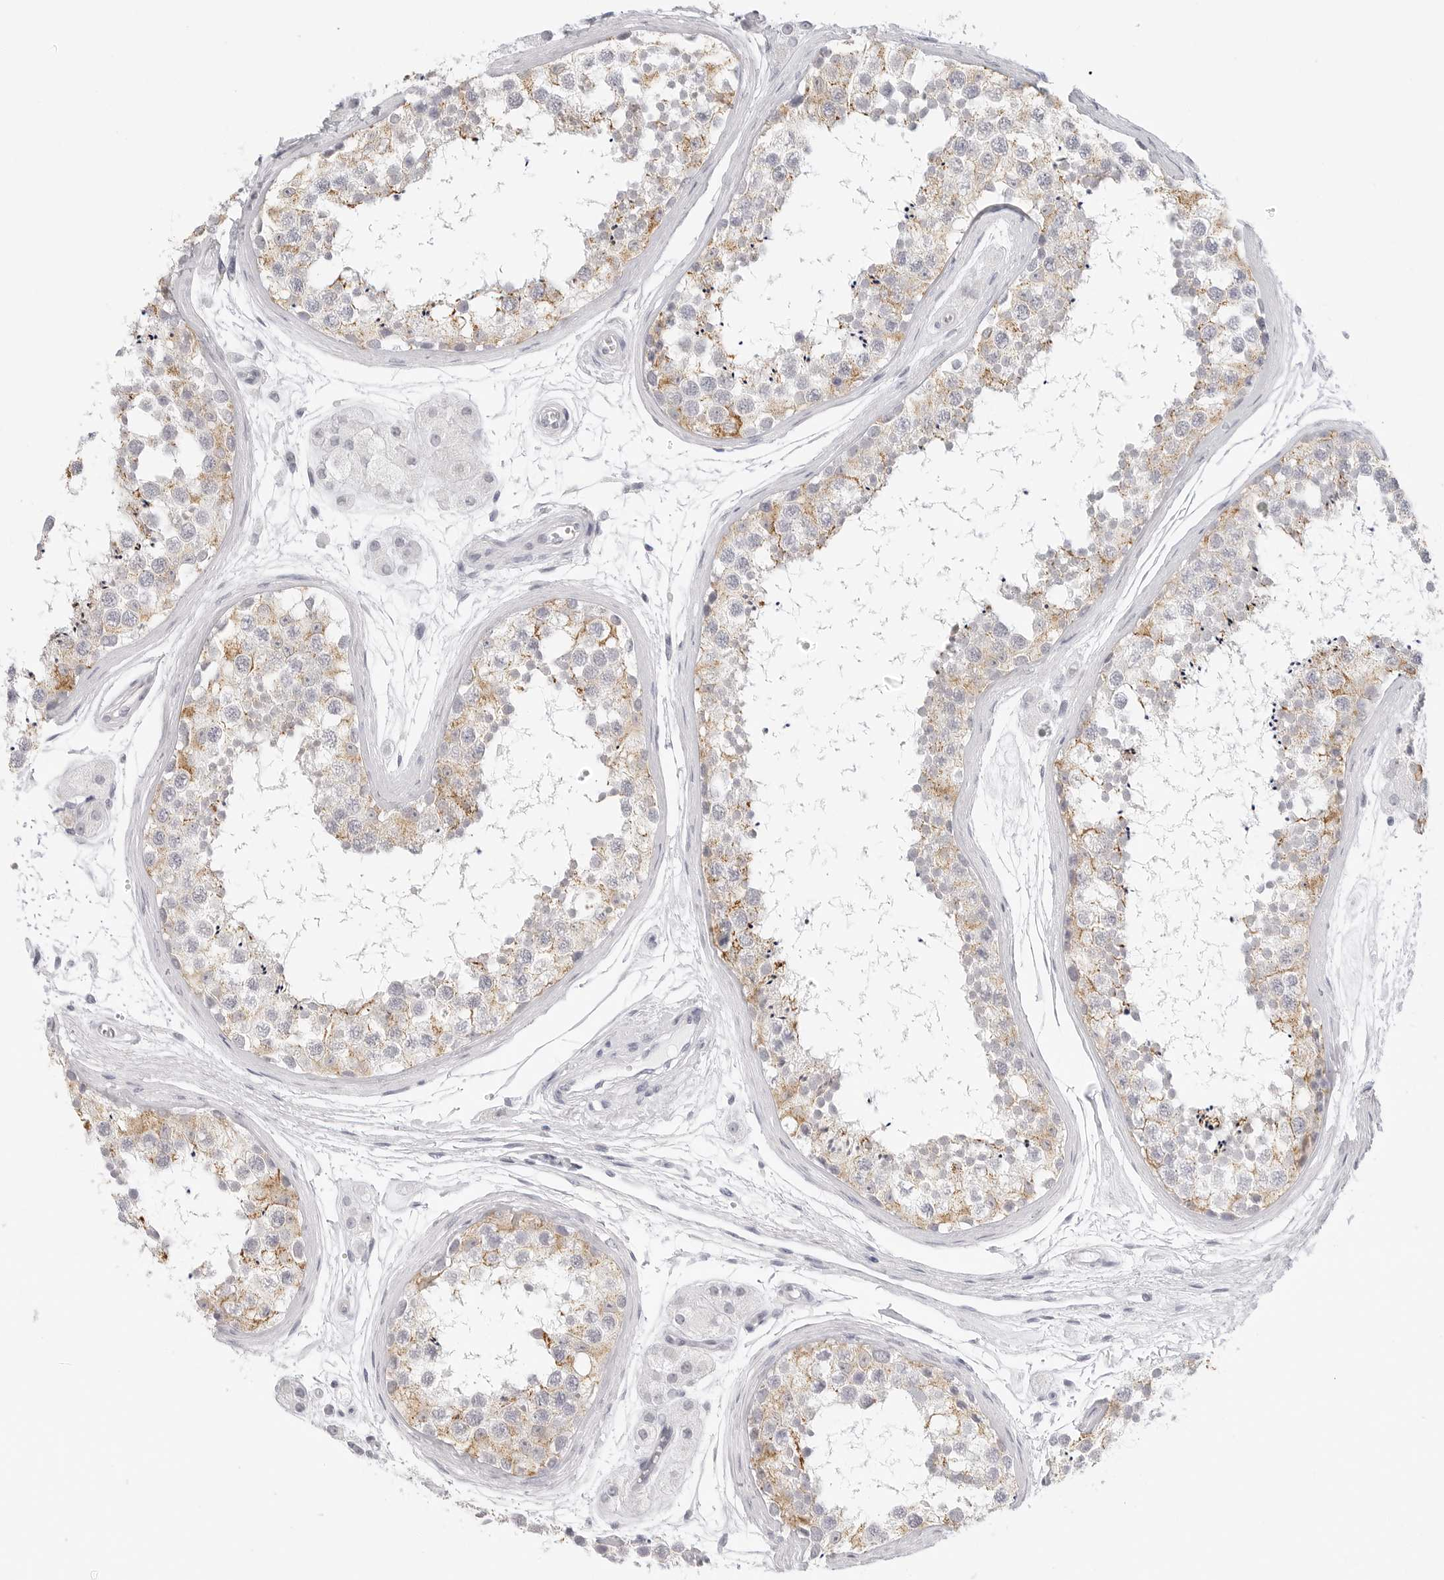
{"staining": {"intensity": "moderate", "quantity": "25%-75%", "location": "cytoplasmic/membranous"}, "tissue": "testis", "cell_type": "Cells in seminiferous ducts", "image_type": "normal", "snomed": [{"axis": "morphology", "description": "Normal tissue, NOS"}, {"axis": "topography", "description": "Testis"}], "caption": "Immunohistochemical staining of unremarkable human testis reveals 25%-75% levels of moderate cytoplasmic/membranous protein positivity in approximately 25%-75% of cells in seminiferous ducts.", "gene": "HMGCS2", "patient": {"sex": "male", "age": 56}}